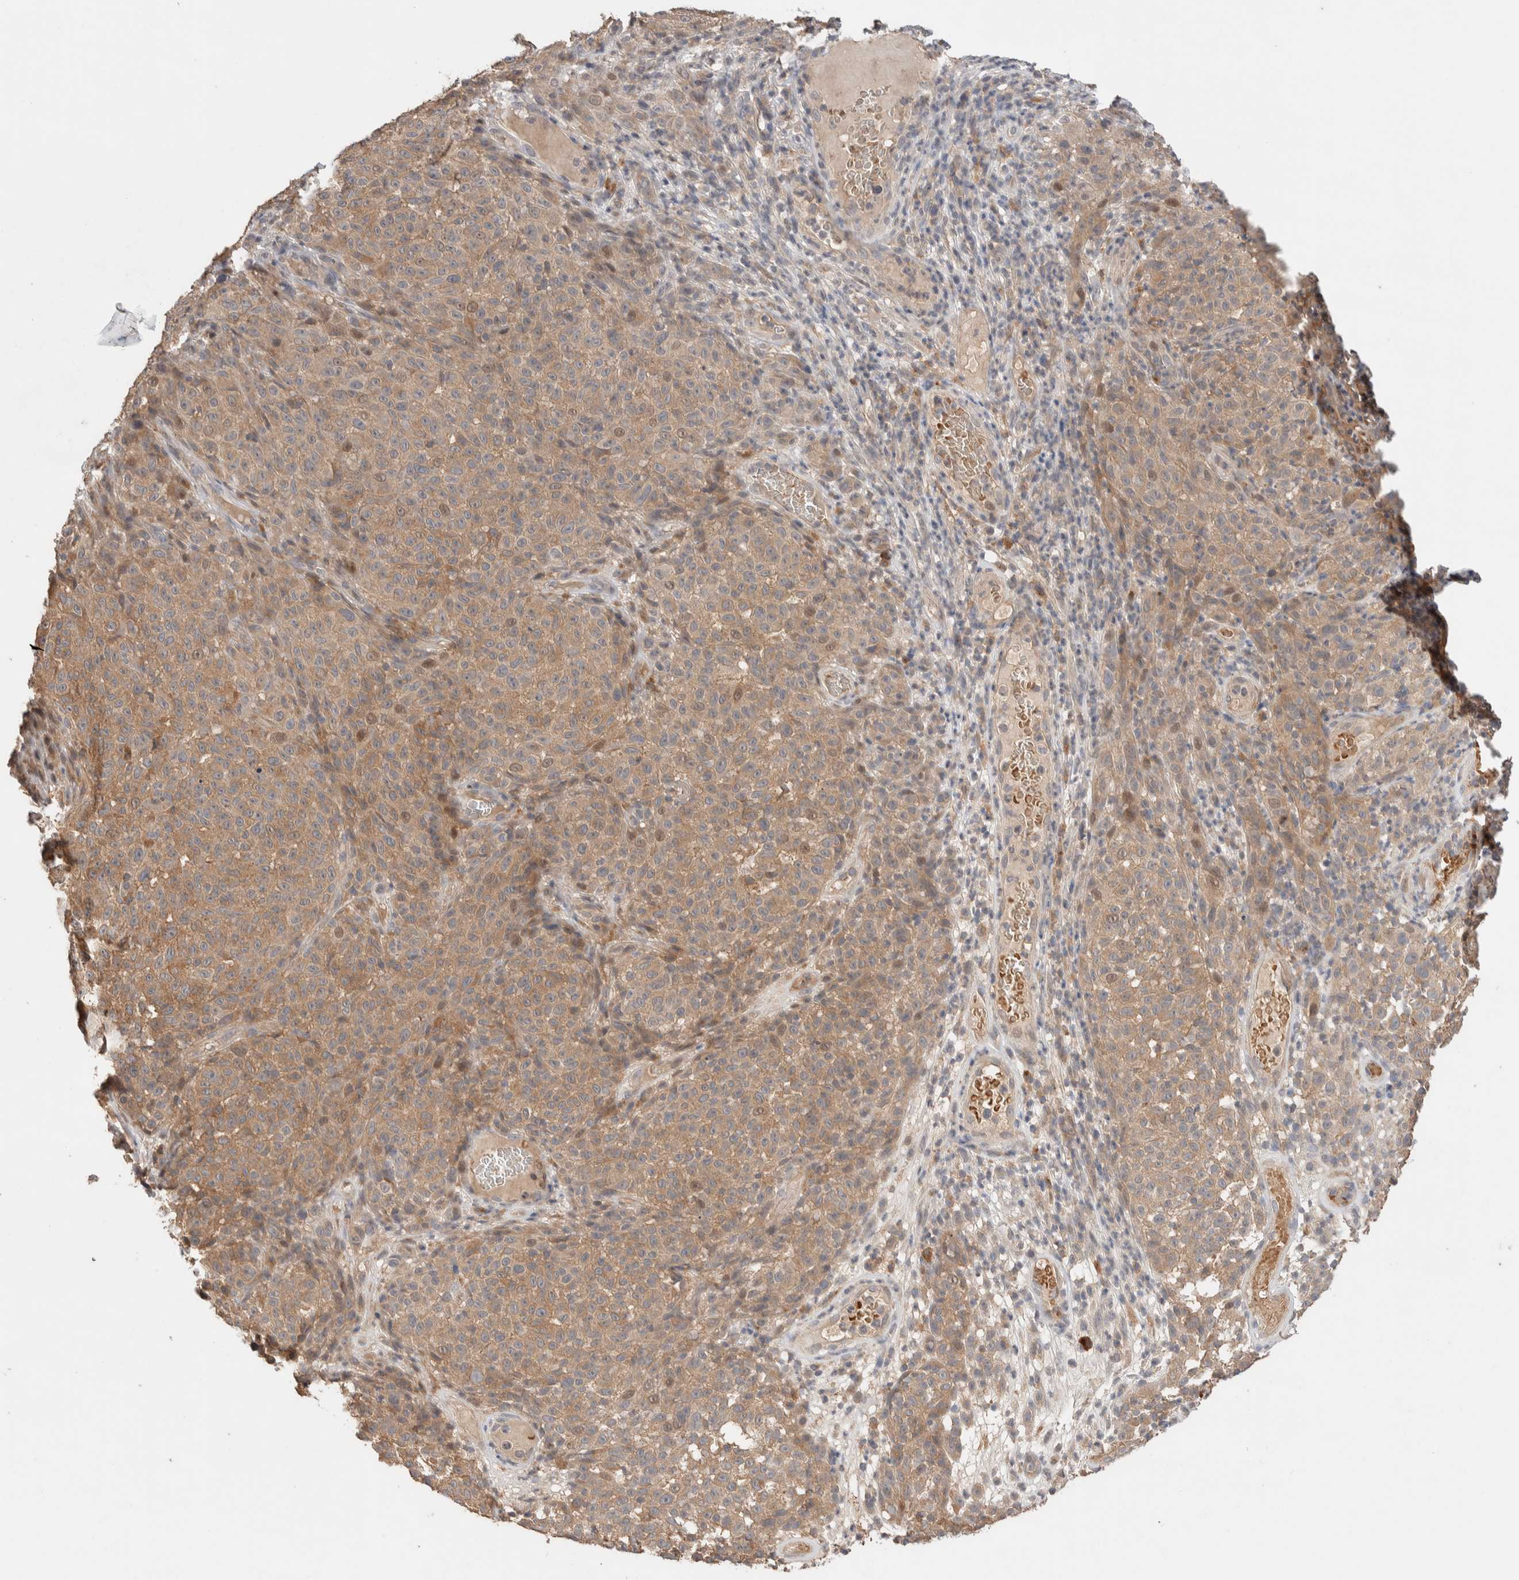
{"staining": {"intensity": "weak", "quantity": "25%-75%", "location": "cytoplasmic/membranous"}, "tissue": "melanoma", "cell_type": "Tumor cells", "image_type": "cancer", "snomed": [{"axis": "morphology", "description": "Malignant melanoma, NOS"}, {"axis": "topography", "description": "Skin"}], "caption": "This is a micrograph of immunohistochemistry (IHC) staining of melanoma, which shows weak positivity in the cytoplasmic/membranous of tumor cells.", "gene": "WDR91", "patient": {"sex": "female", "age": 82}}